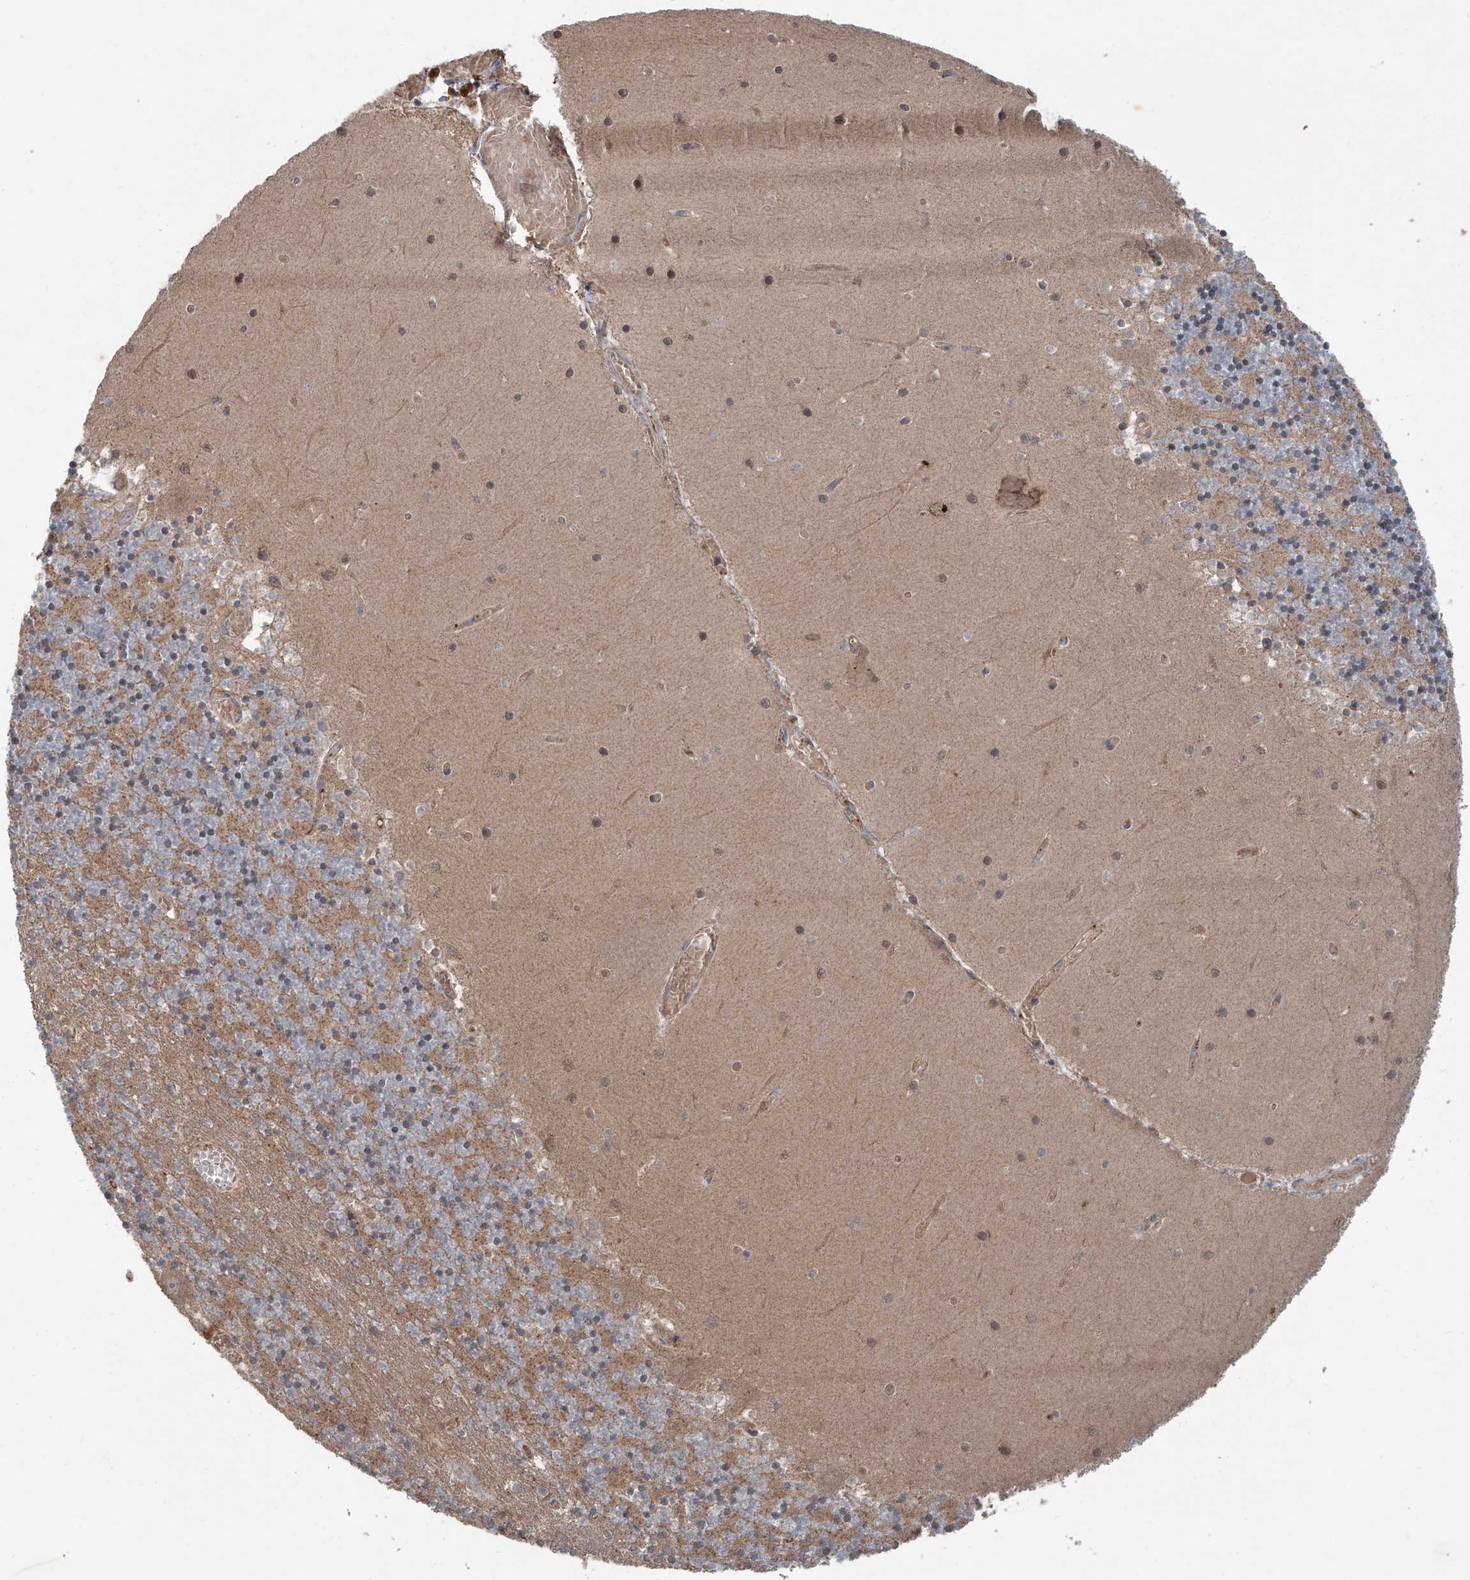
{"staining": {"intensity": "moderate", "quantity": "25%-75%", "location": "cytoplasmic/membranous"}, "tissue": "cerebellum", "cell_type": "Cells in granular layer", "image_type": "normal", "snomed": [{"axis": "morphology", "description": "Normal tissue, NOS"}, {"axis": "topography", "description": "Cerebellum"}], "caption": "Immunohistochemical staining of normal cerebellum shows medium levels of moderate cytoplasmic/membranous expression in about 25%-75% of cells in granular layer. (brown staining indicates protein expression, while blue staining denotes nuclei).", "gene": "ADAM23", "patient": {"sex": "female", "age": 28}}